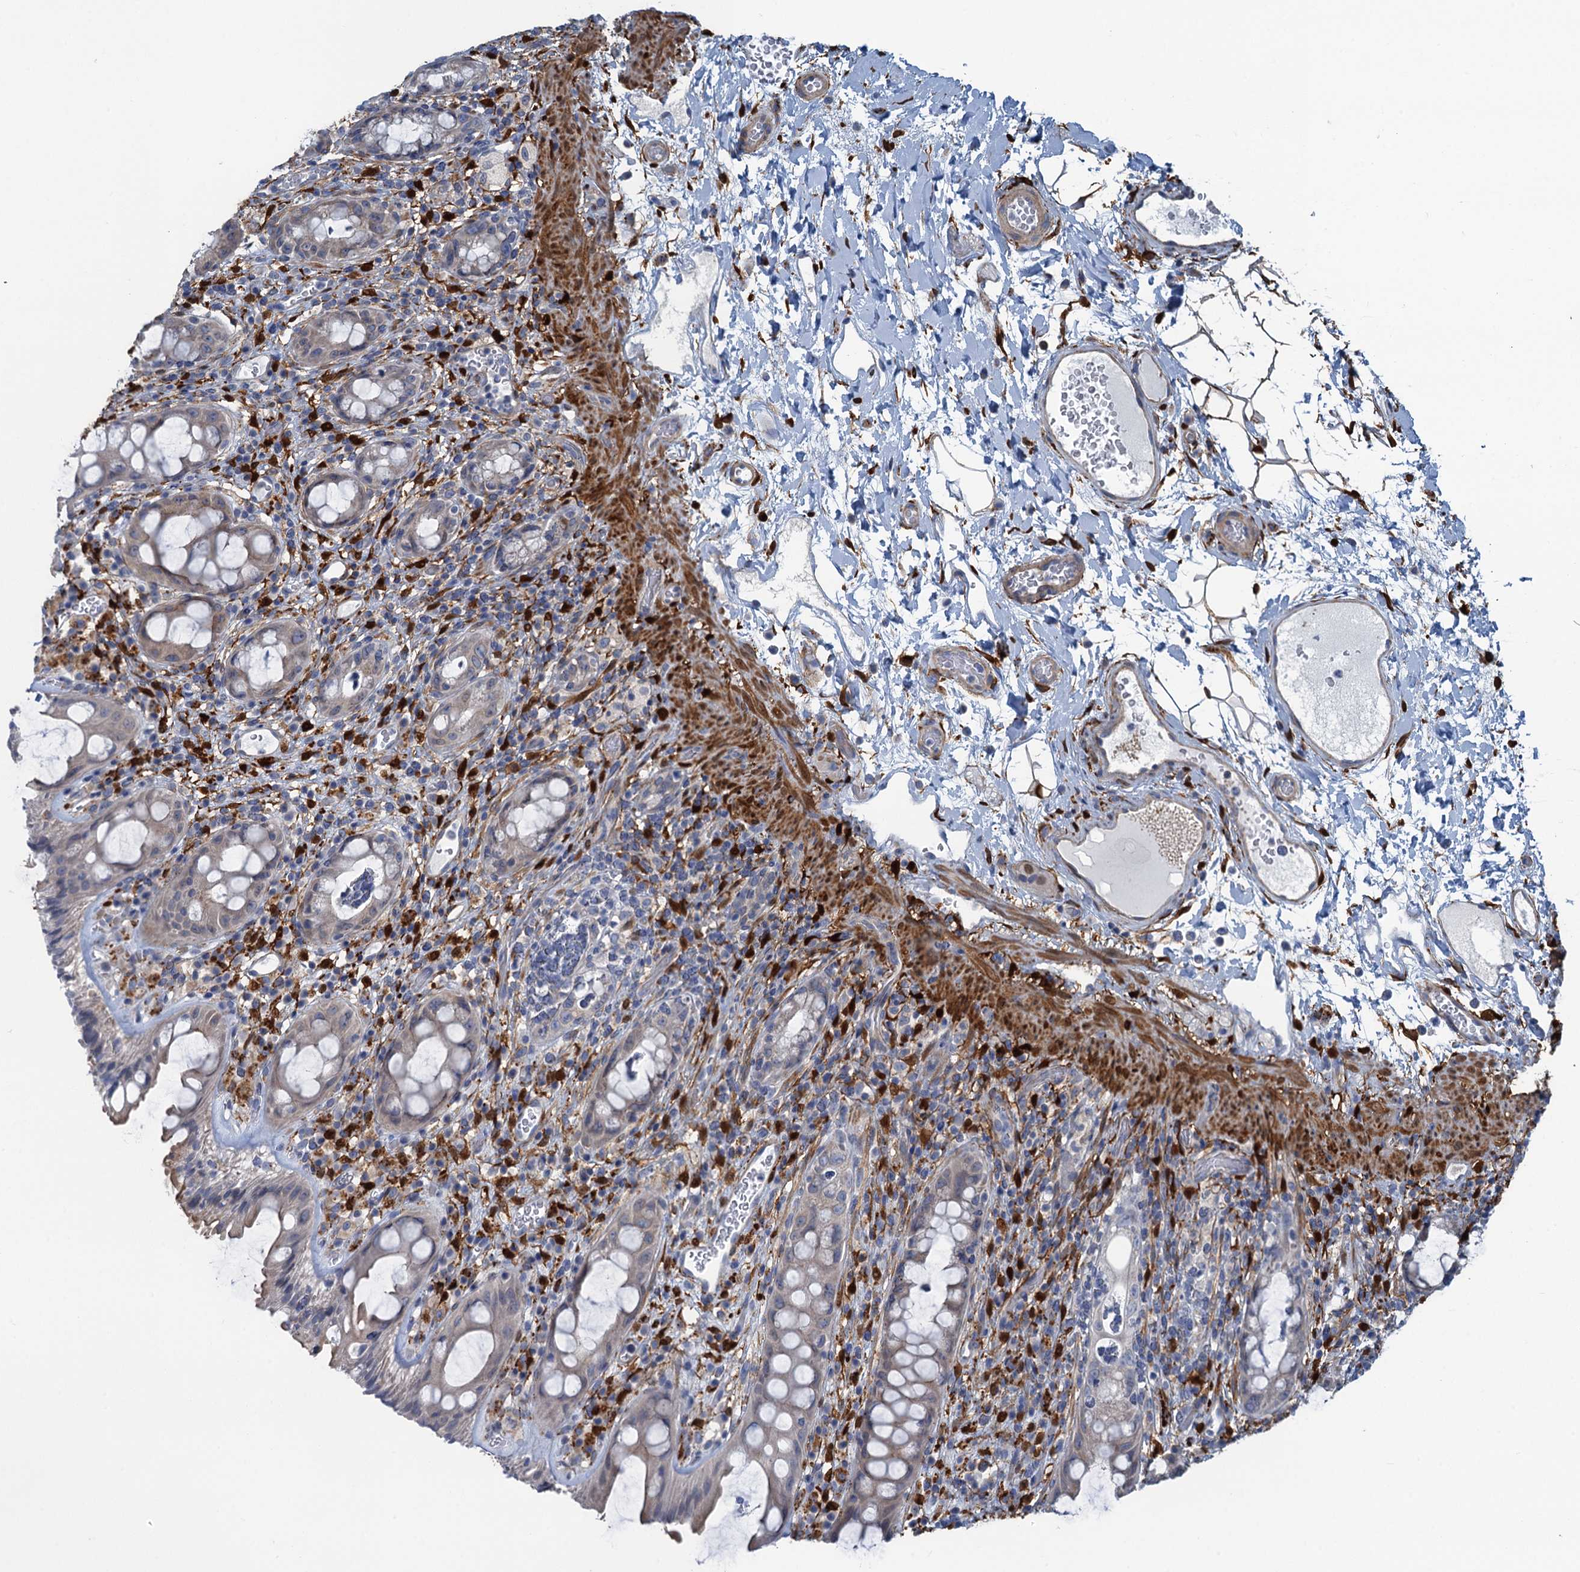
{"staining": {"intensity": "weak", "quantity": "<25%", "location": "cytoplasmic/membranous"}, "tissue": "rectum", "cell_type": "Glandular cells", "image_type": "normal", "snomed": [{"axis": "morphology", "description": "Normal tissue, NOS"}, {"axis": "topography", "description": "Rectum"}], "caption": "Immunohistochemical staining of unremarkable human rectum reveals no significant positivity in glandular cells.", "gene": "POGLUT3", "patient": {"sex": "female", "age": 57}}